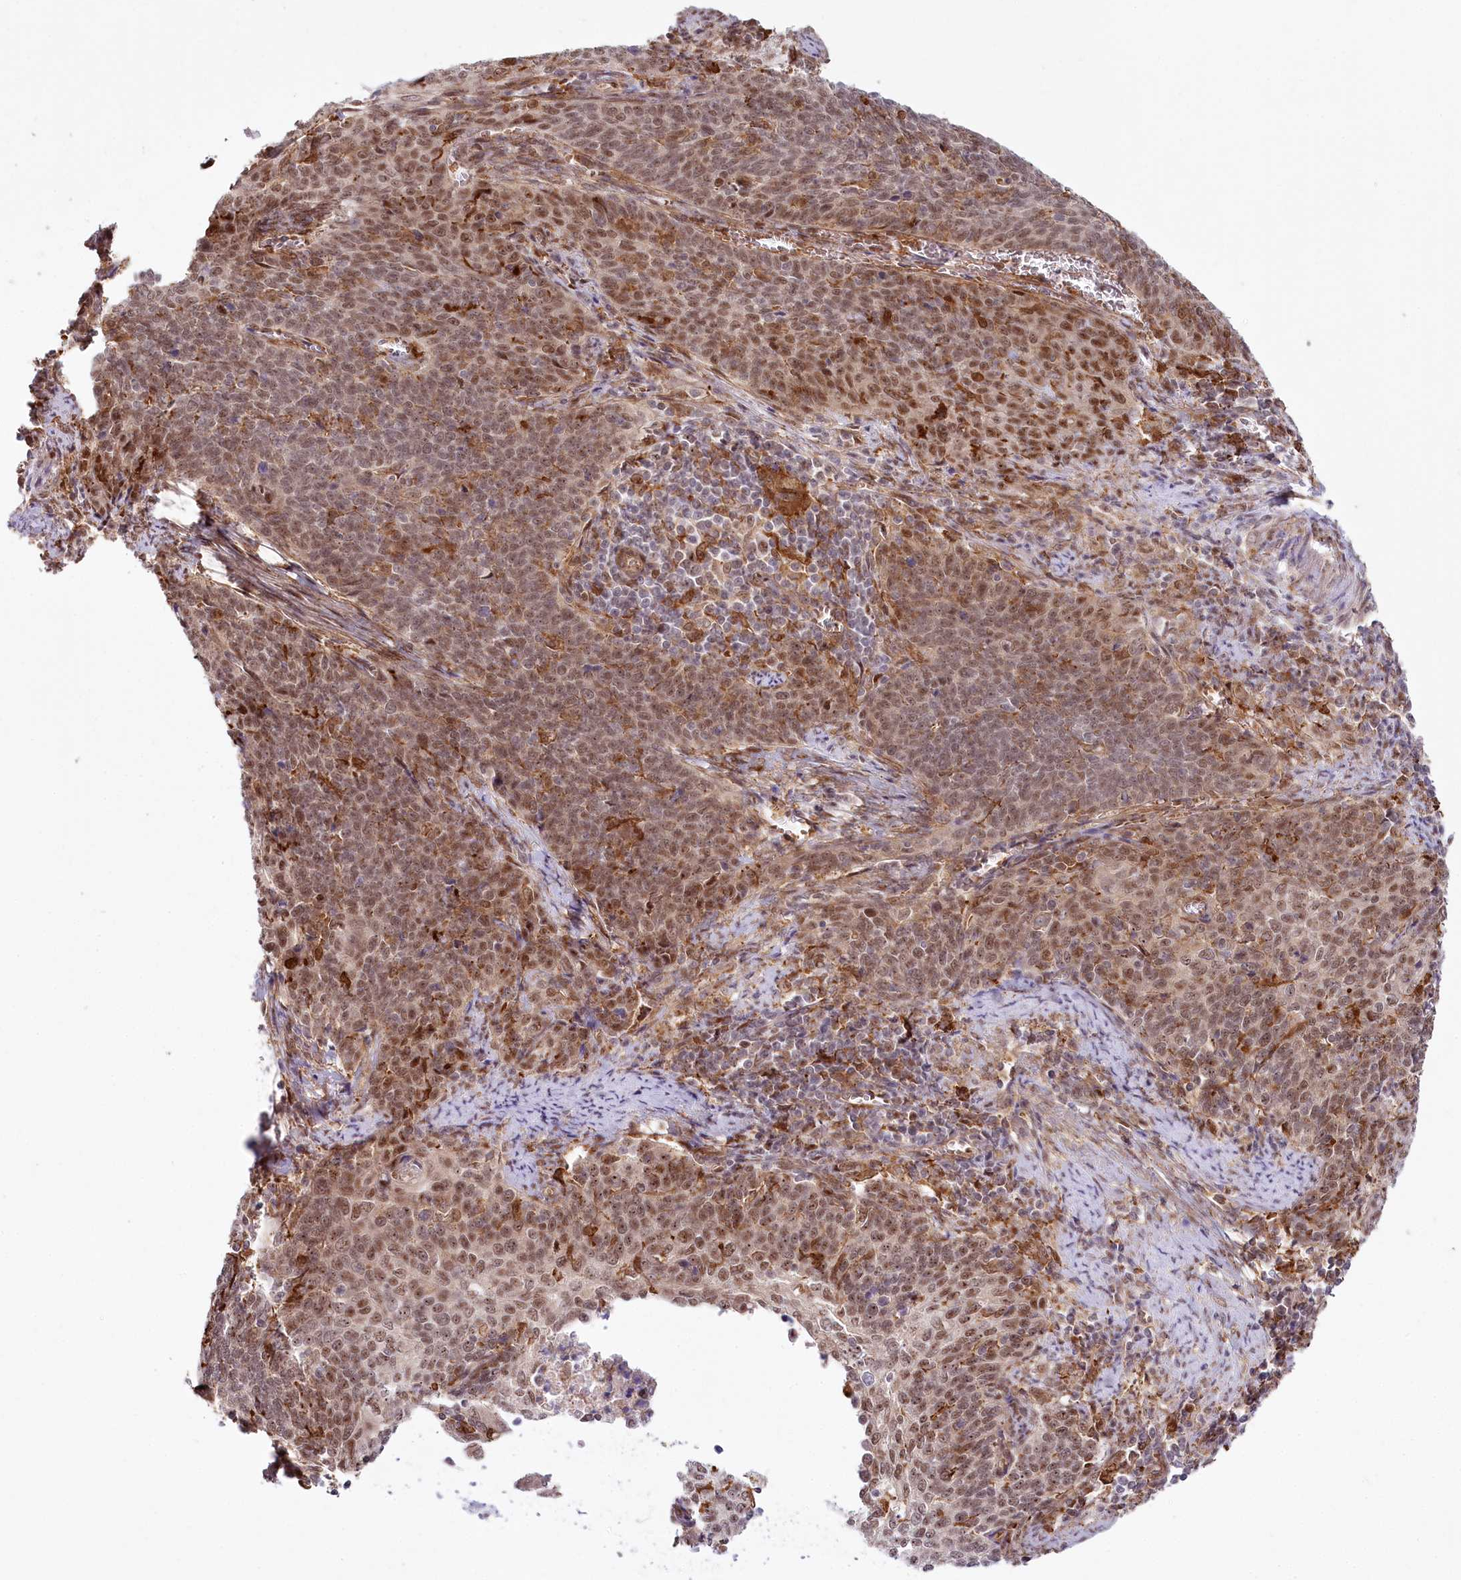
{"staining": {"intensity": "moderate", "quantity": ">75%", "location": "nuclear"}, "tissue": "cervical cancer", "cell_type": "Tumor cells", "image_type": "cancer", "snomed": [{"axis": "morphology", "description": "Squamous cell carcinoma, NOS"}, {"axis": "topography", "description": "Cervix"}], "caption": "Human cervical cancer (squamous cell carcinoma) stained for a protein (brown) shows moderate nuclear positive positivity in about >75% of tumor cells.", "gene": "TUBGCP2", "patient": {"sex": "female", "age": 39}}